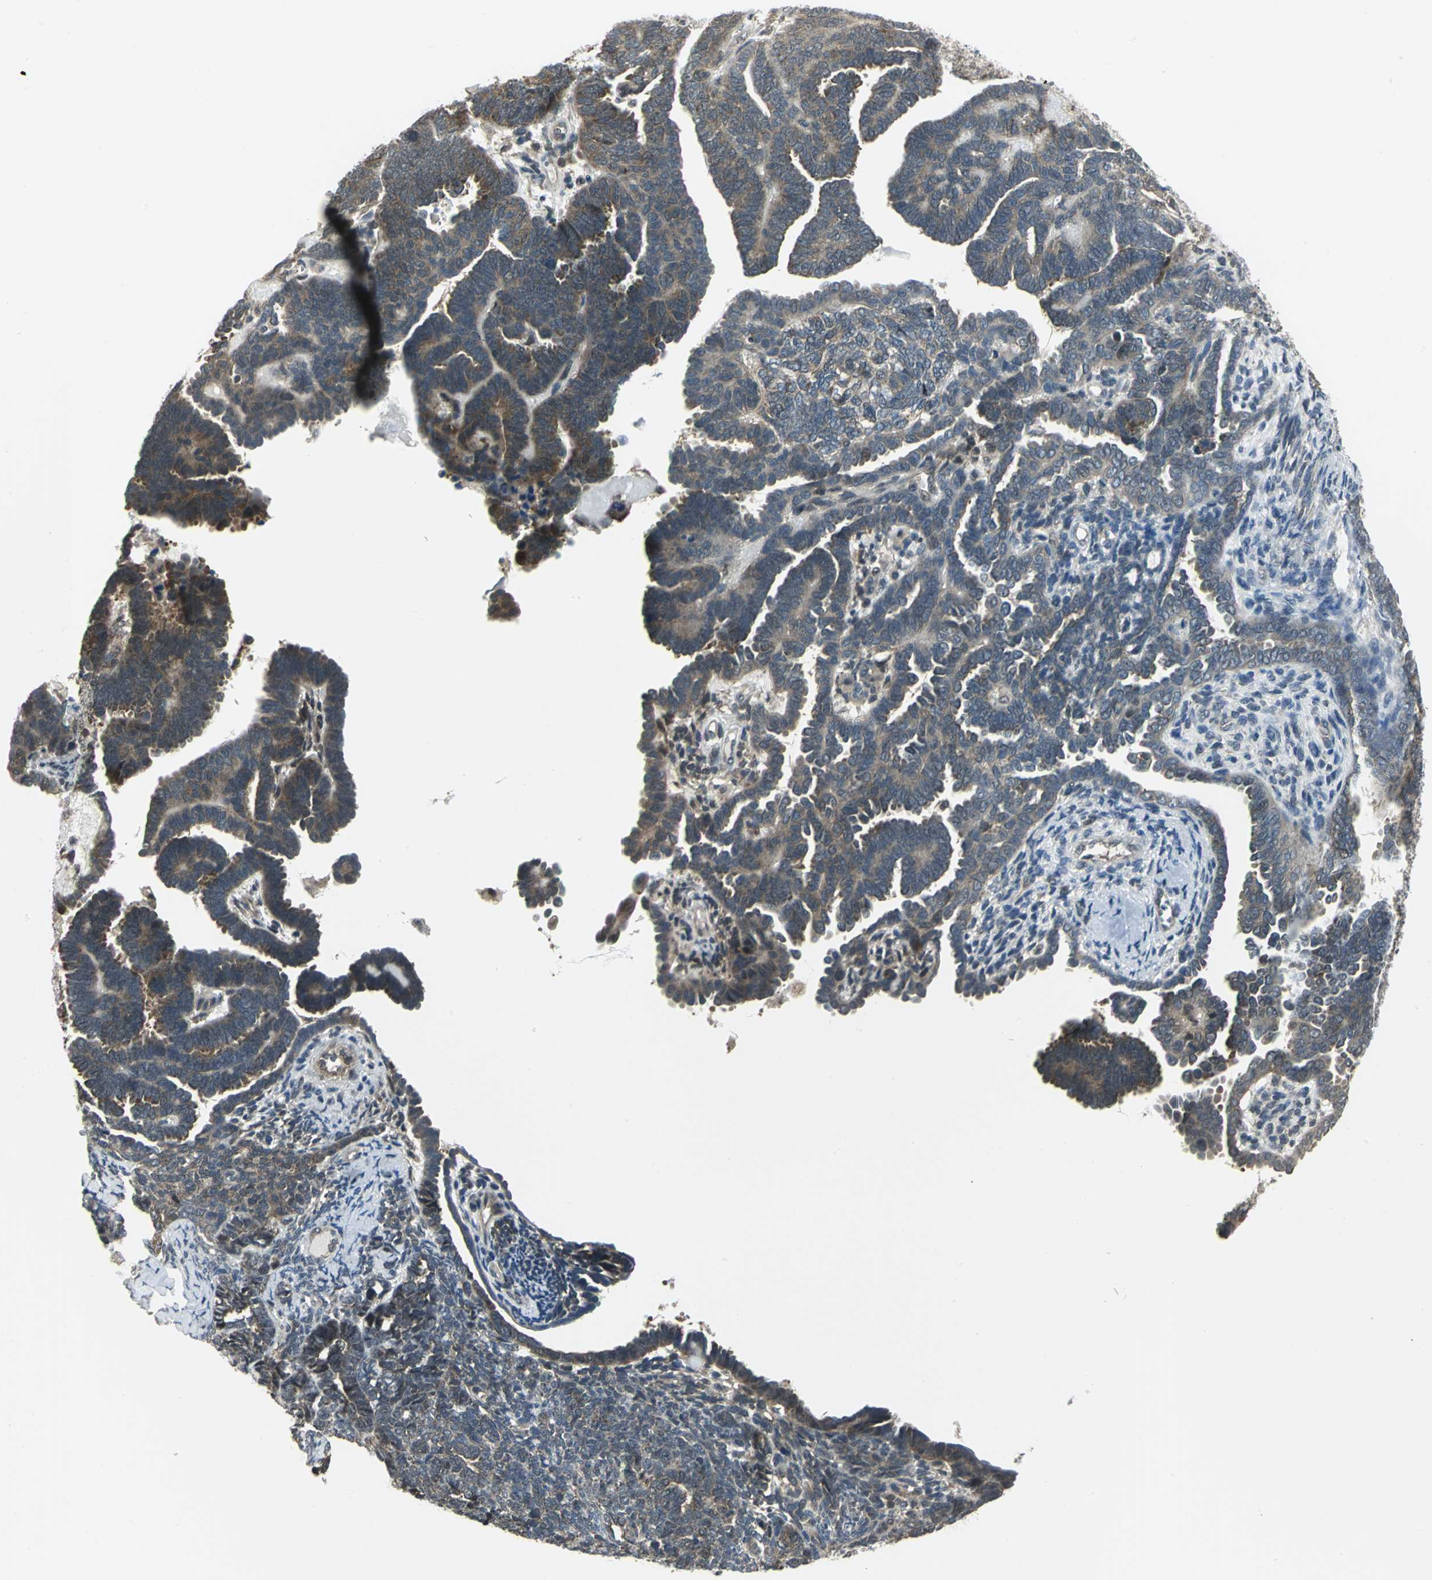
{"staining": {"intensity": "moderate", "quantity": ">75%", "location": "cytoplasmic/membranous"}, "tissue": "endometrial cancer", "cell_type": "Tumor cells", "image_type": "cancer", "snomed": [{"axis": "morphology", "description": "Neoplasm, malignant, NOS"}, {"axis": "topography", "description": "Endometrium"}], "caption": "Tumor cells reveal medium levels of moderate cytoplasmic/membranous staining in approximately >75% of cells in neoplasm (malignant) (endometrial).", "gene": "PSMC4", "patient": {"sex": "female", "age": 74}}